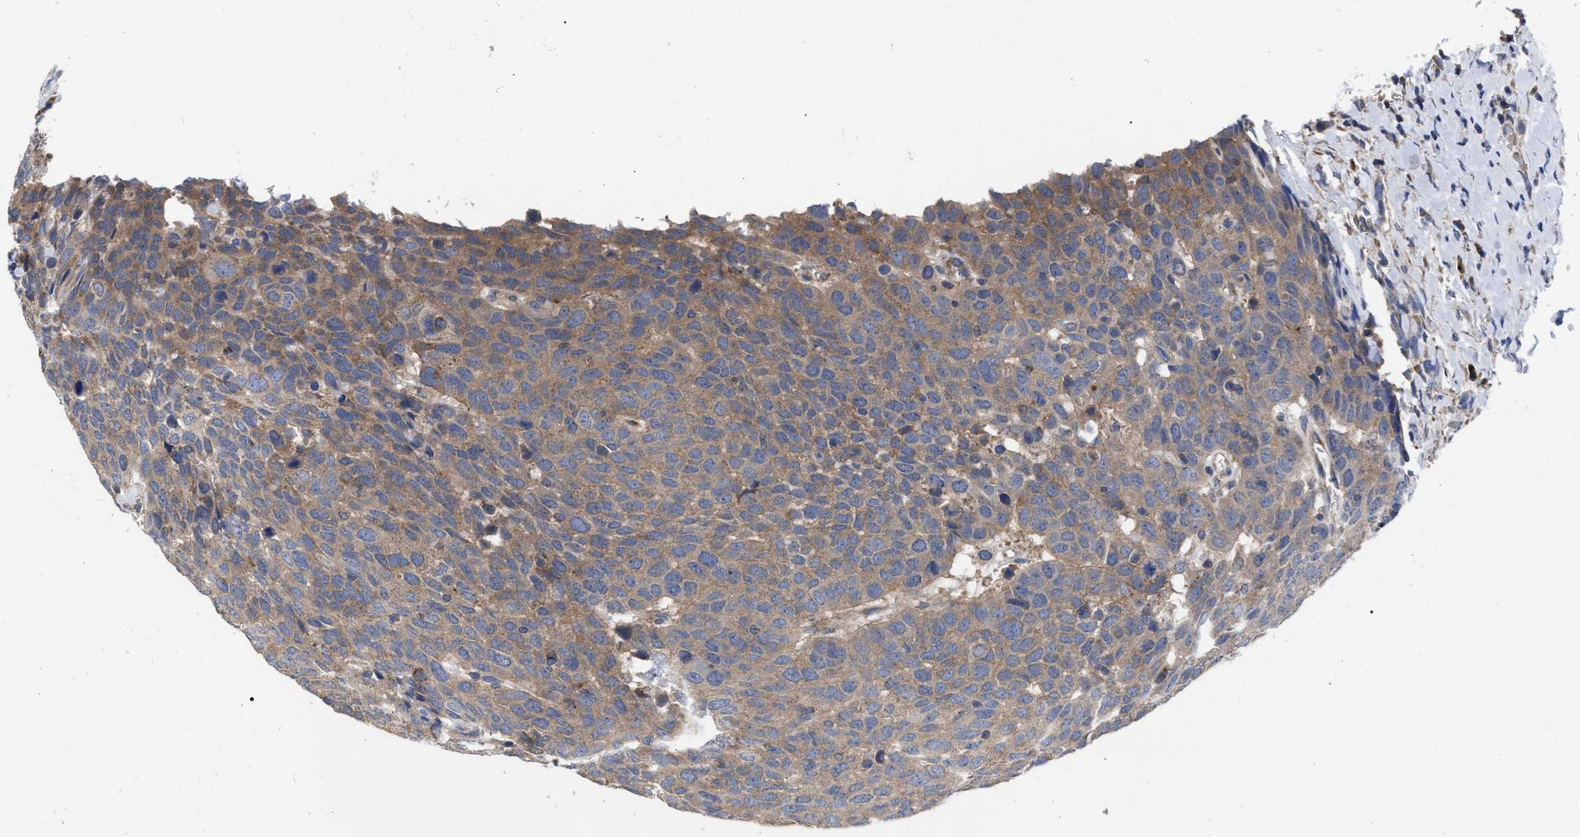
{"staining": {"intensity": "moderate", "quantity": ">75%", "location": "cytoplasmic/membranous"}, "tissue": "head and neck cancer", "cell_type": "Tumor cells", "image_type": "cancer", "snomed": [{"axis": "morphology", "description": "Squamous cell carcinoma, NOS"}, {"axis": "topography", "description": "Head-Neck"}], "caption": "The micrograph displays a brown stain indicating the presence of a protein in the cytoplasmic/membranous of tumor cells in head and neck cancer.", "gene": "CDKN2C", "patient": {"sex": "male", "age": 66}}